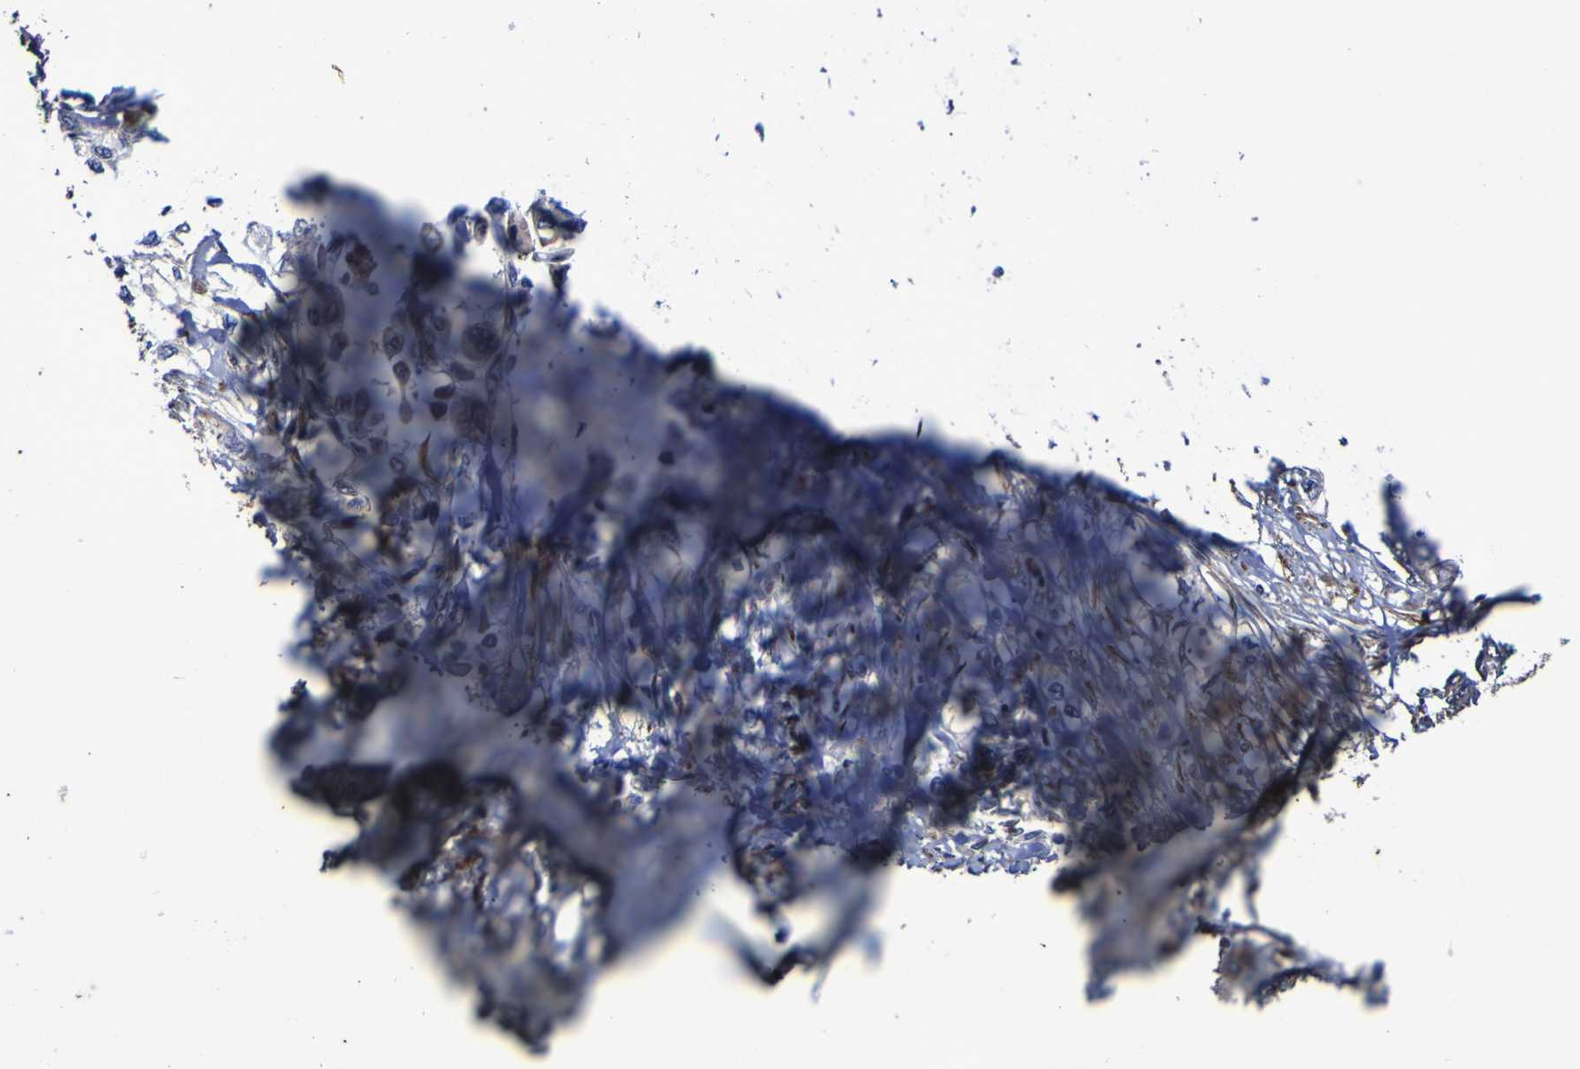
{"staining": {"intensity": "negative", "quantity": "none", "location": "none"}, "tissue": "pancreatic cancer", "cell_type": "Tumor cells", "image_type": "cancer", "snomed": [{"axis": "morphology", "description": "Adenocarcinoma, NOS"}, {"axis": "topography", "description": "Pancreas"}], "caption": "A histopathology image of adenocarcinoma (pancreatic) stained for a protein displays no brown staining in tumor cells.", "gene": "P3H1", "patient": {"sex": "female", "age": 70}}